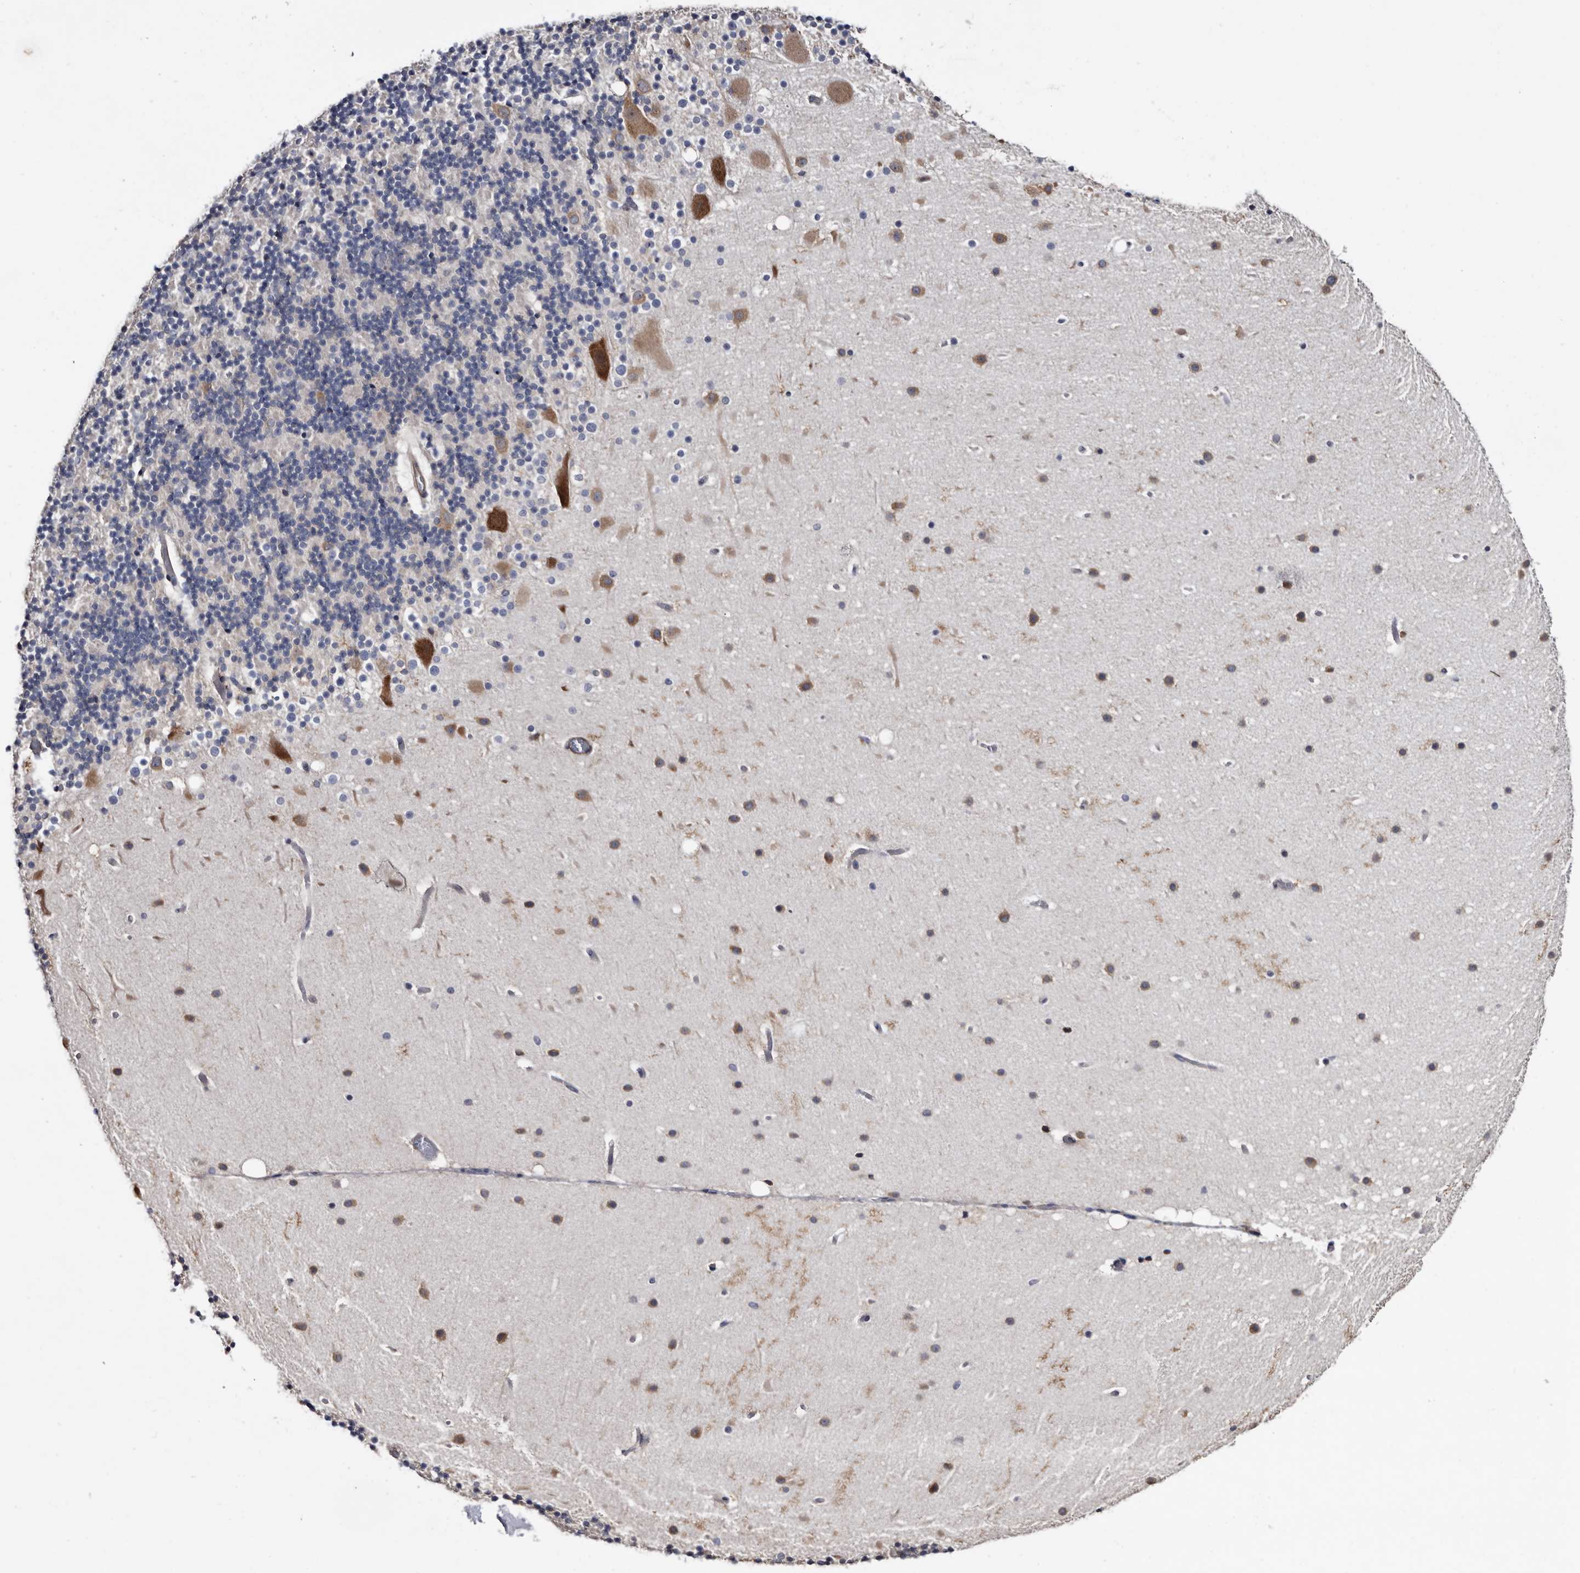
{"staining": {"intensity": "negative", "quantity": "none", "location": "none"}, "tissue": "cerebellum", "cell_type": "Cells in granular layer", "image_type": "normal", "snomed": [{"axis": "morphology", "description": "Normal tissue, NOS"}, {"axis": "topography", "description": "Cerebellum"}], "caption": "DAB immunohistochemical staining of benign cerebellum reveals no significant staining in cells in granular layer.", "gene": "IARS1", "patient": {"sex": "male", "age": 57}}